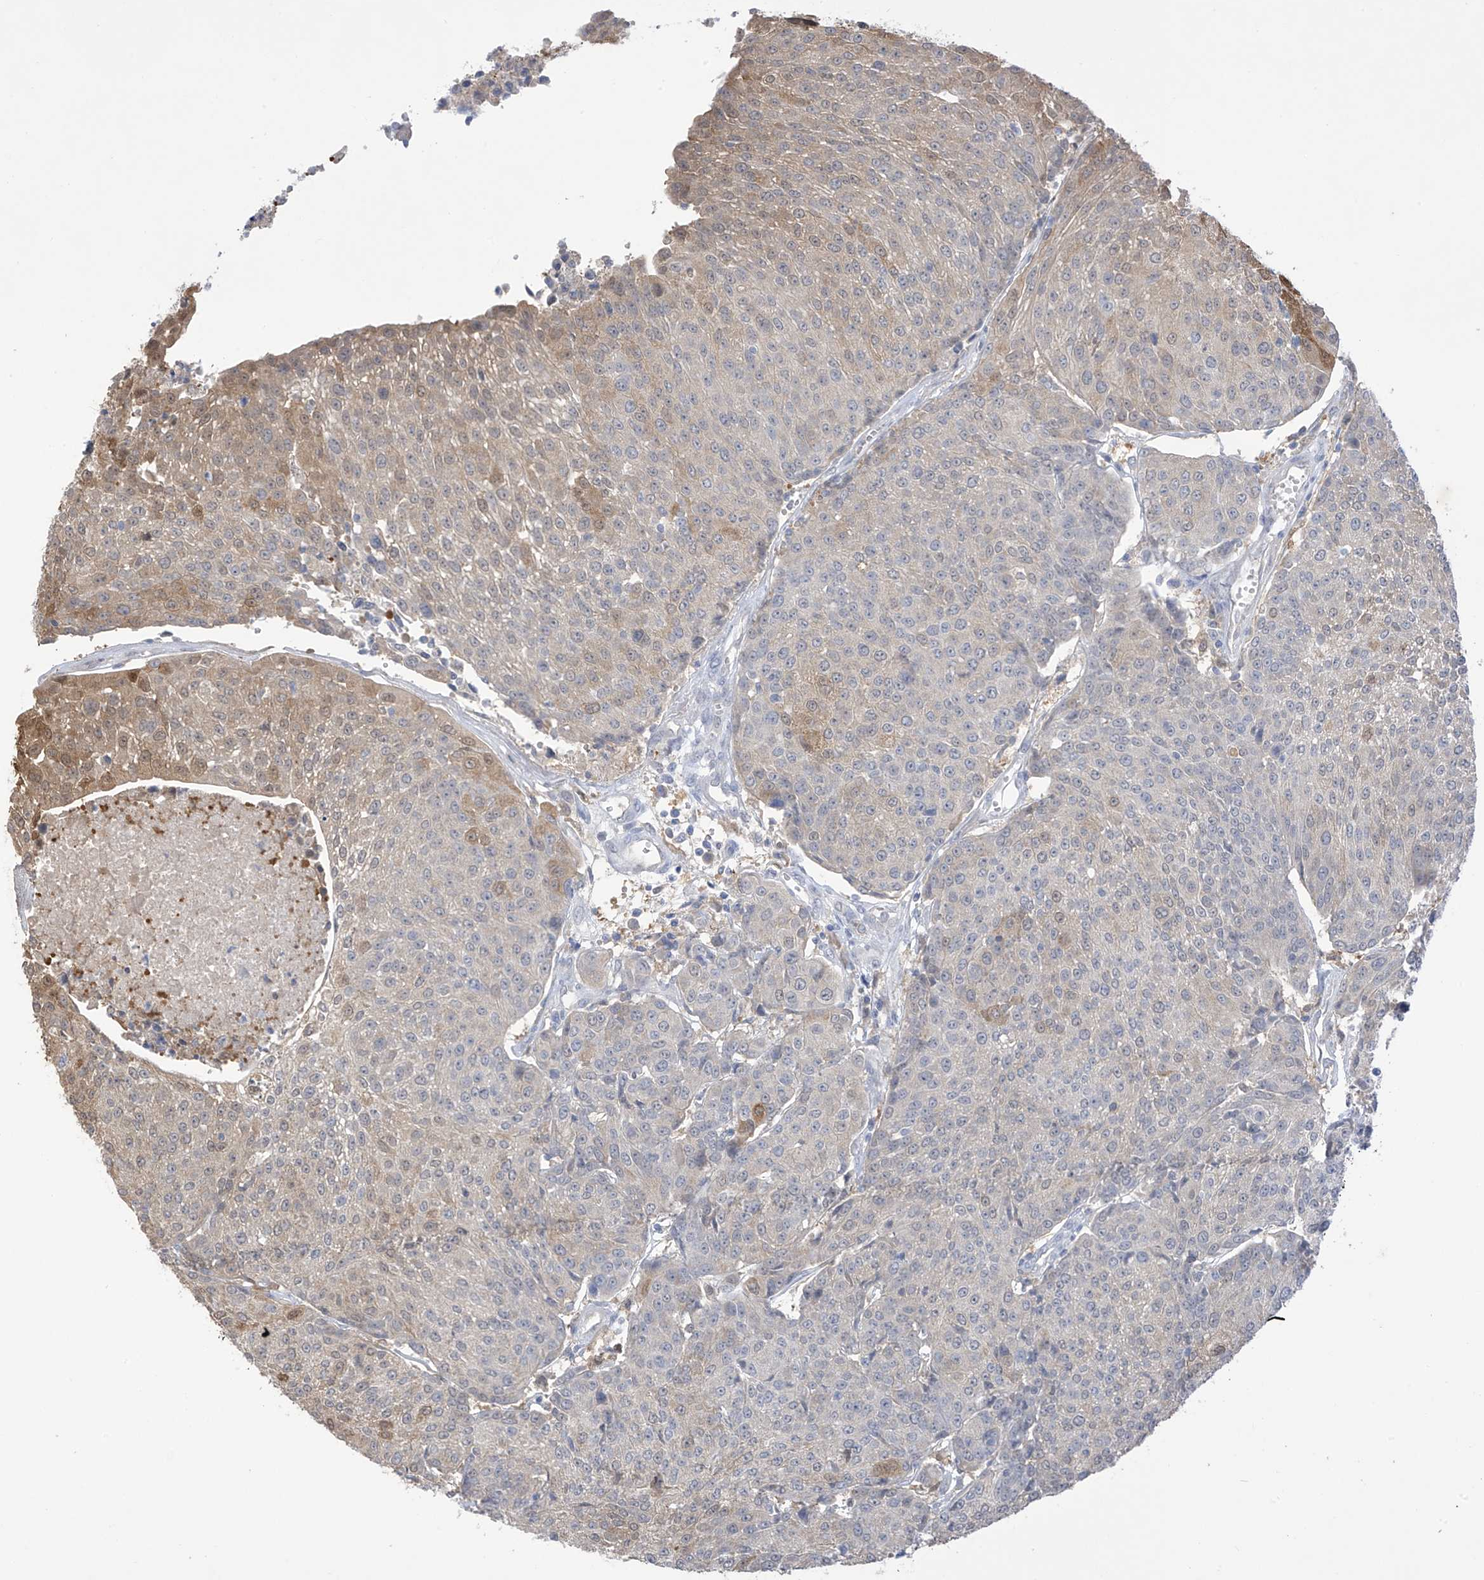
{"staining": {"intensity": "moderate", "quantity": "<25%", "location": "cytoplasmic/membranous,nuclear"}, "tissue": "urothelial cancer", "cell_type": "Tumor cells", "image_type": "cancer", "snomed": [{"axis": "morphology", "description": "Urothelial carcinoma, High grade"}, {"axis": "topography", "description": "Urinary bladder"}], "caption": "Urothelial carcinoma (high-grade) stained with DAB (3,3'-diaminobenzidine) immunohistochemistry displays low levels of moderate cytoplasmic/membranous and nuclear staining in approximately <25% of tumor cells.", "gene": "IDH1", "patient": {"sex": "female", "age": 85}}